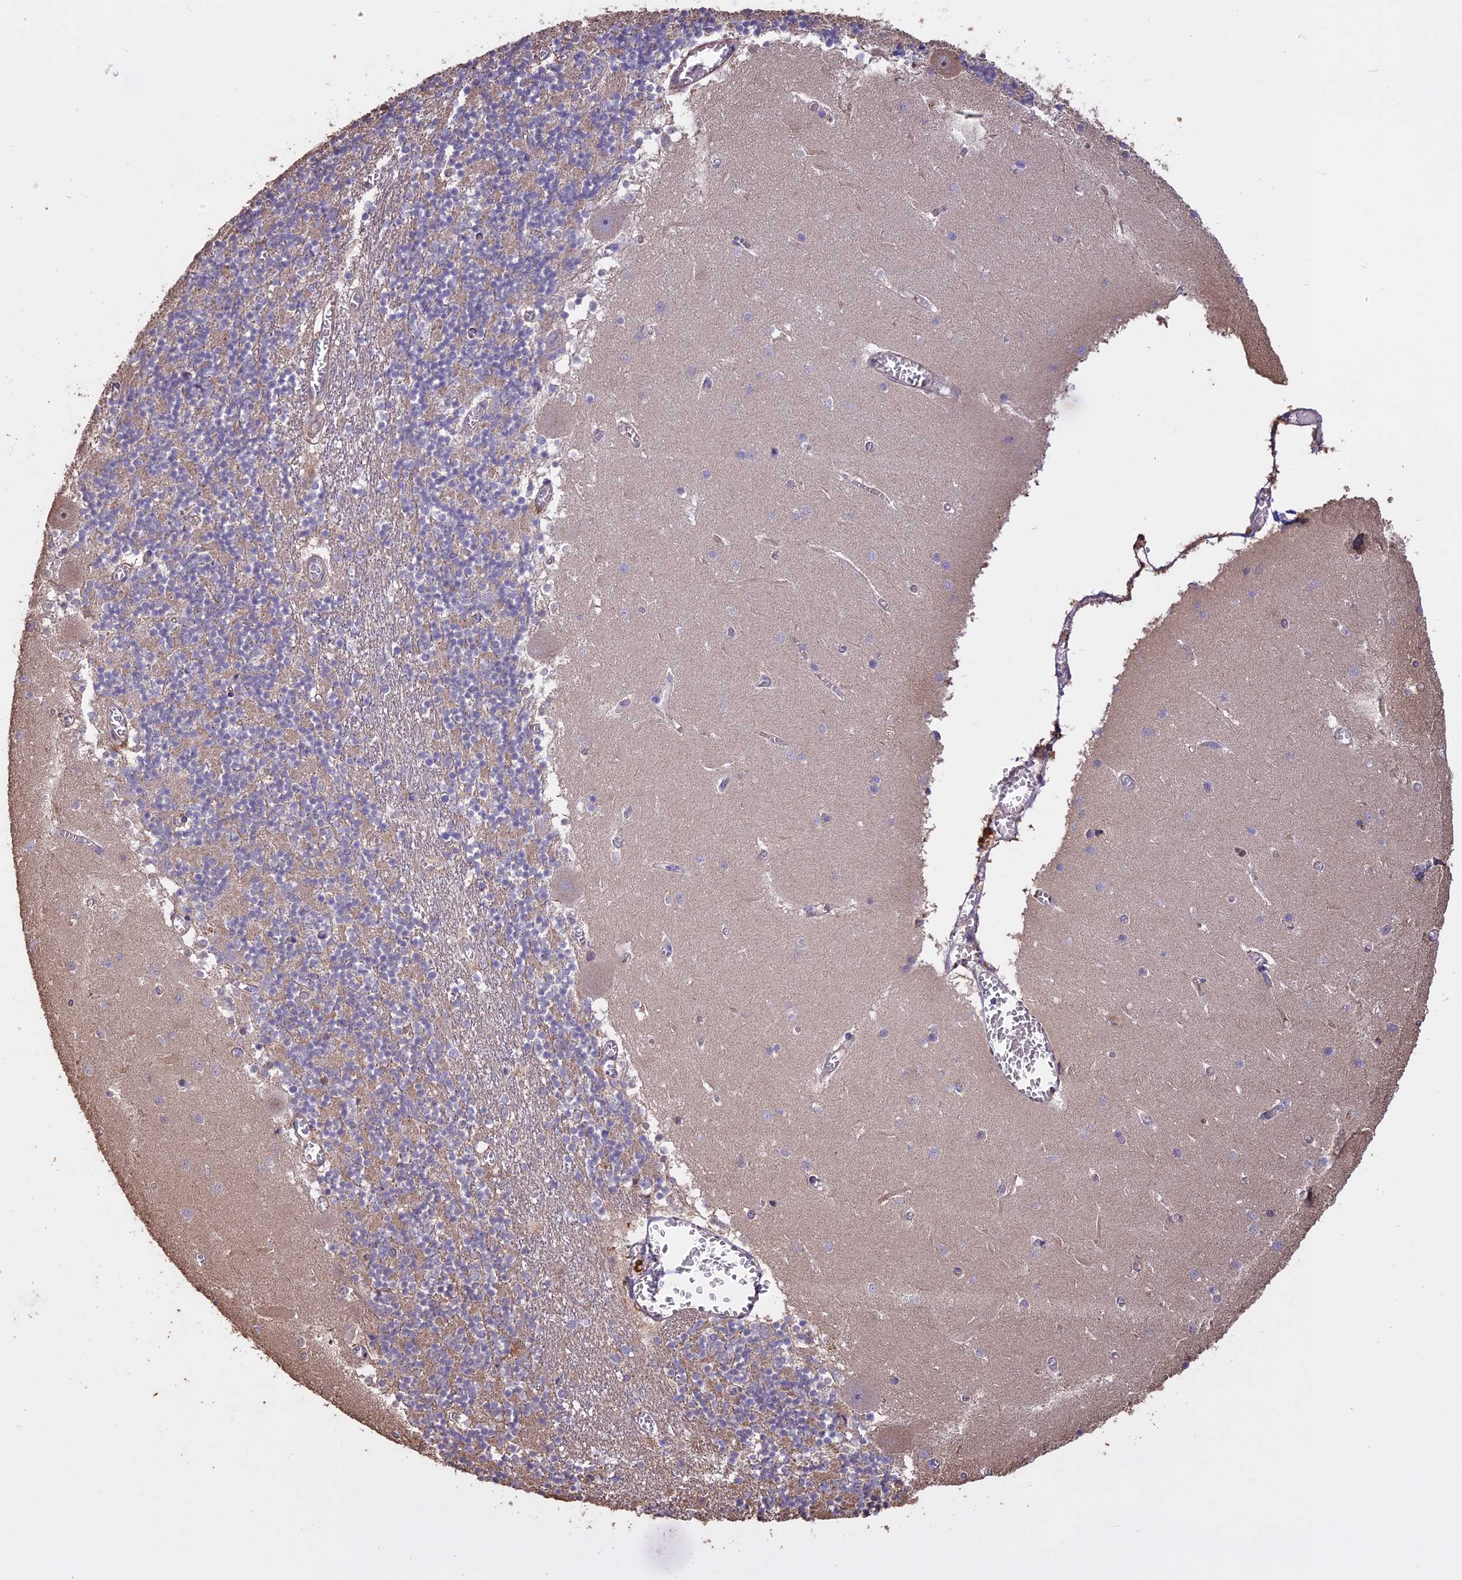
{"staining": {"intensity": "negative", "quantity": "none", "location": "none"}, "tissue": "cerebellum", "cell_type": "Cells in granular layer", "image_type": "normal", "snomed": [{"axis": "morphology", "description": "Normal tissue, NOS"}, {"axis": "topography", "description": "Cerebellum"}], "caption": "Immunohistochemistry of benign human cerebellum exhibits no expression in cells in granular layer.", "gene": "CCDC148", "patient": {"sex": "female", "age": 28}}